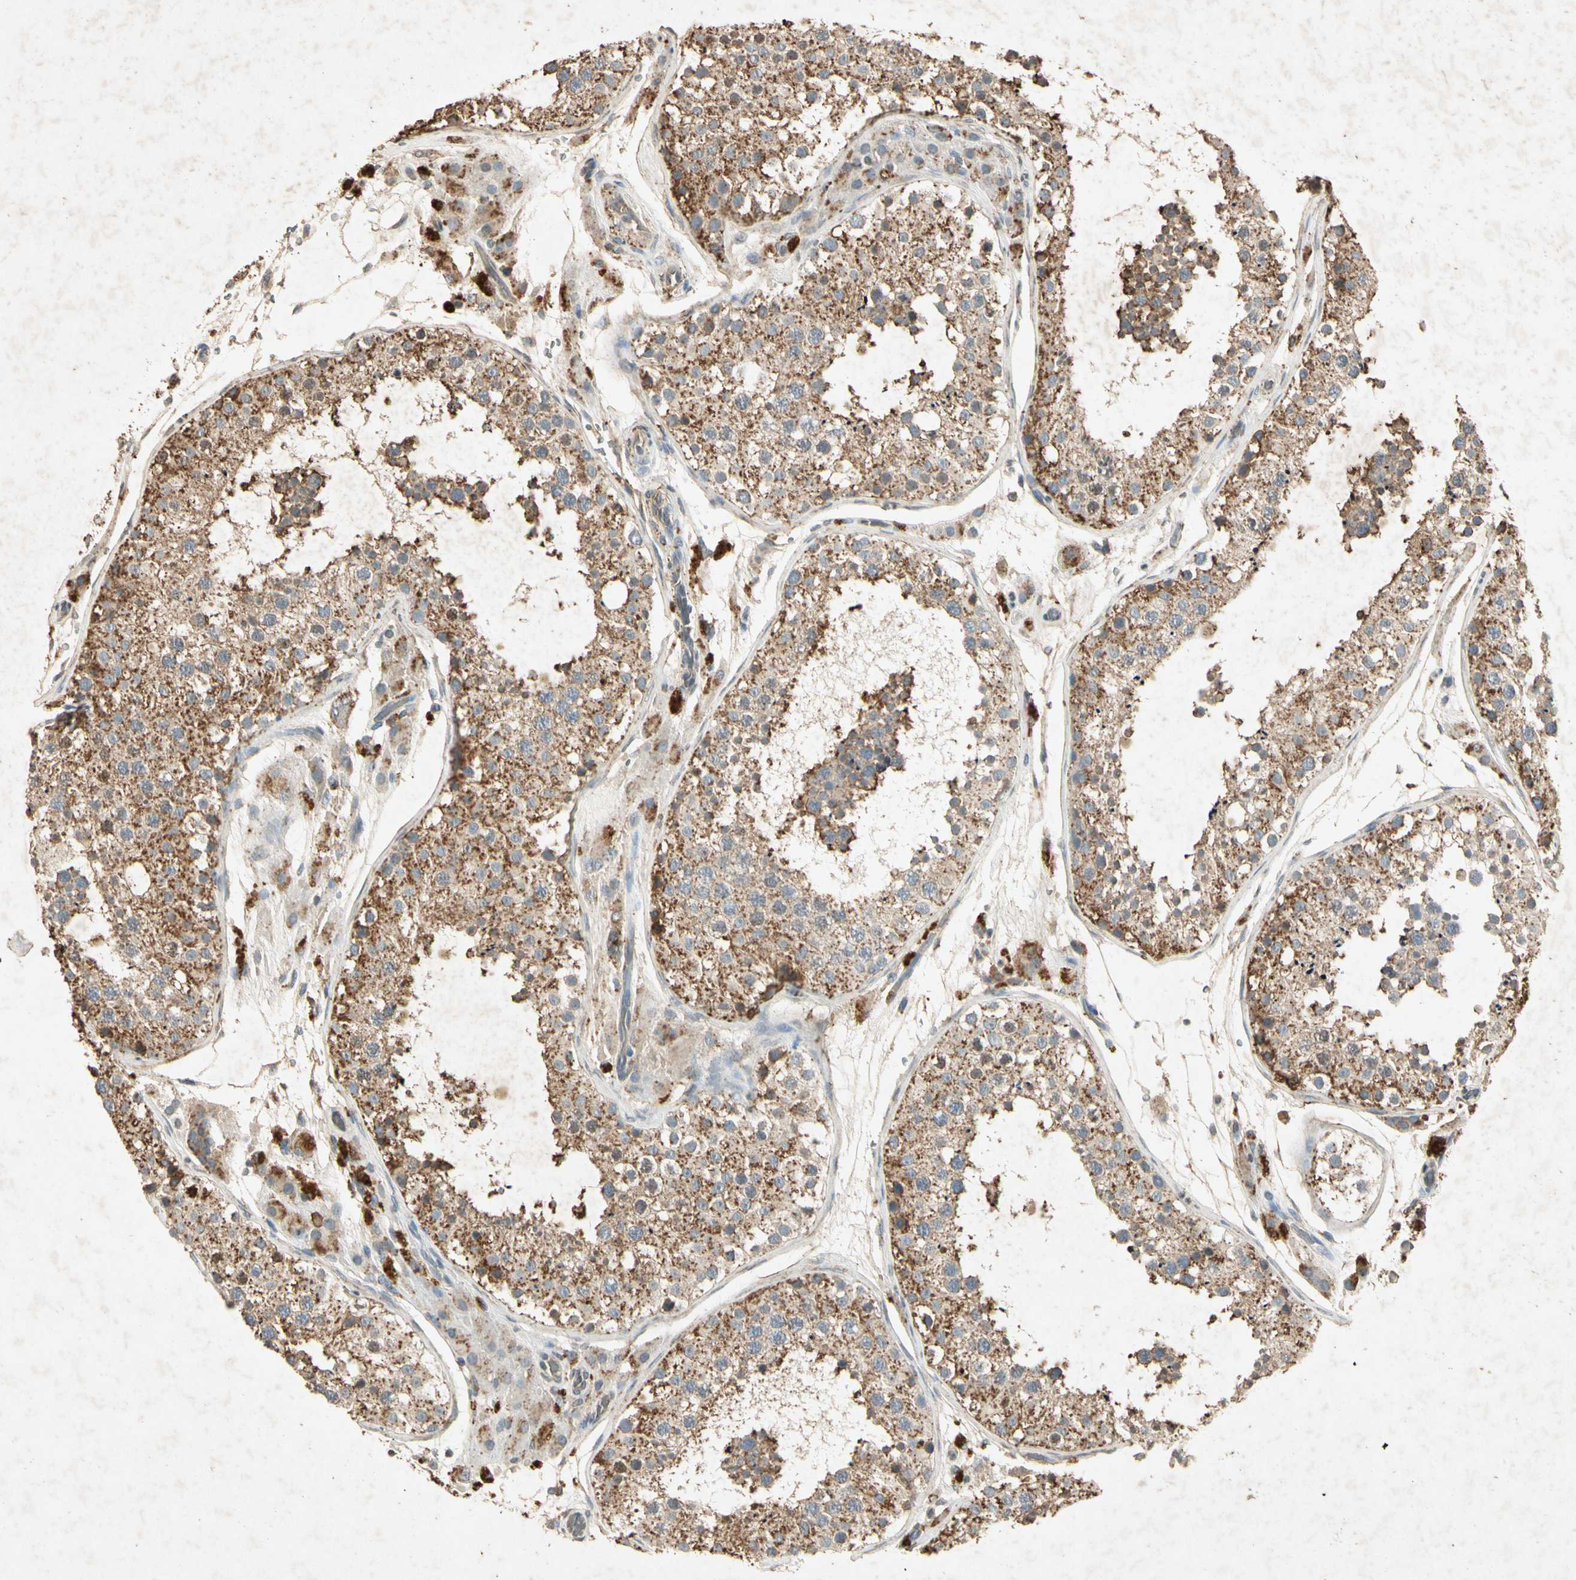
{"staining": {"intensity": "moderate", "quantity": ">75%", "location": "cytoplasmic/membranous"}, "tissue": "testis", "cell_type": "Cells in seminiferous ducts", "image_type": "normal", "snomed": [{"axis": "morphology", "description": "Normal tissue, NOS"}, {"axis": "topography", "description": "Testis"}, {"axis": "topography", "description": "Epididymis"}], "caption": "Moderate cytoplasmic/membranous staining is seen in approximately >75% of cells in seminiferous ducts in normal testis. (brown staining indicates protein expression, while blue staining denotes nuclei).", "gene": "MSRB1", "patient": {"sex": "male", "age": 26}}